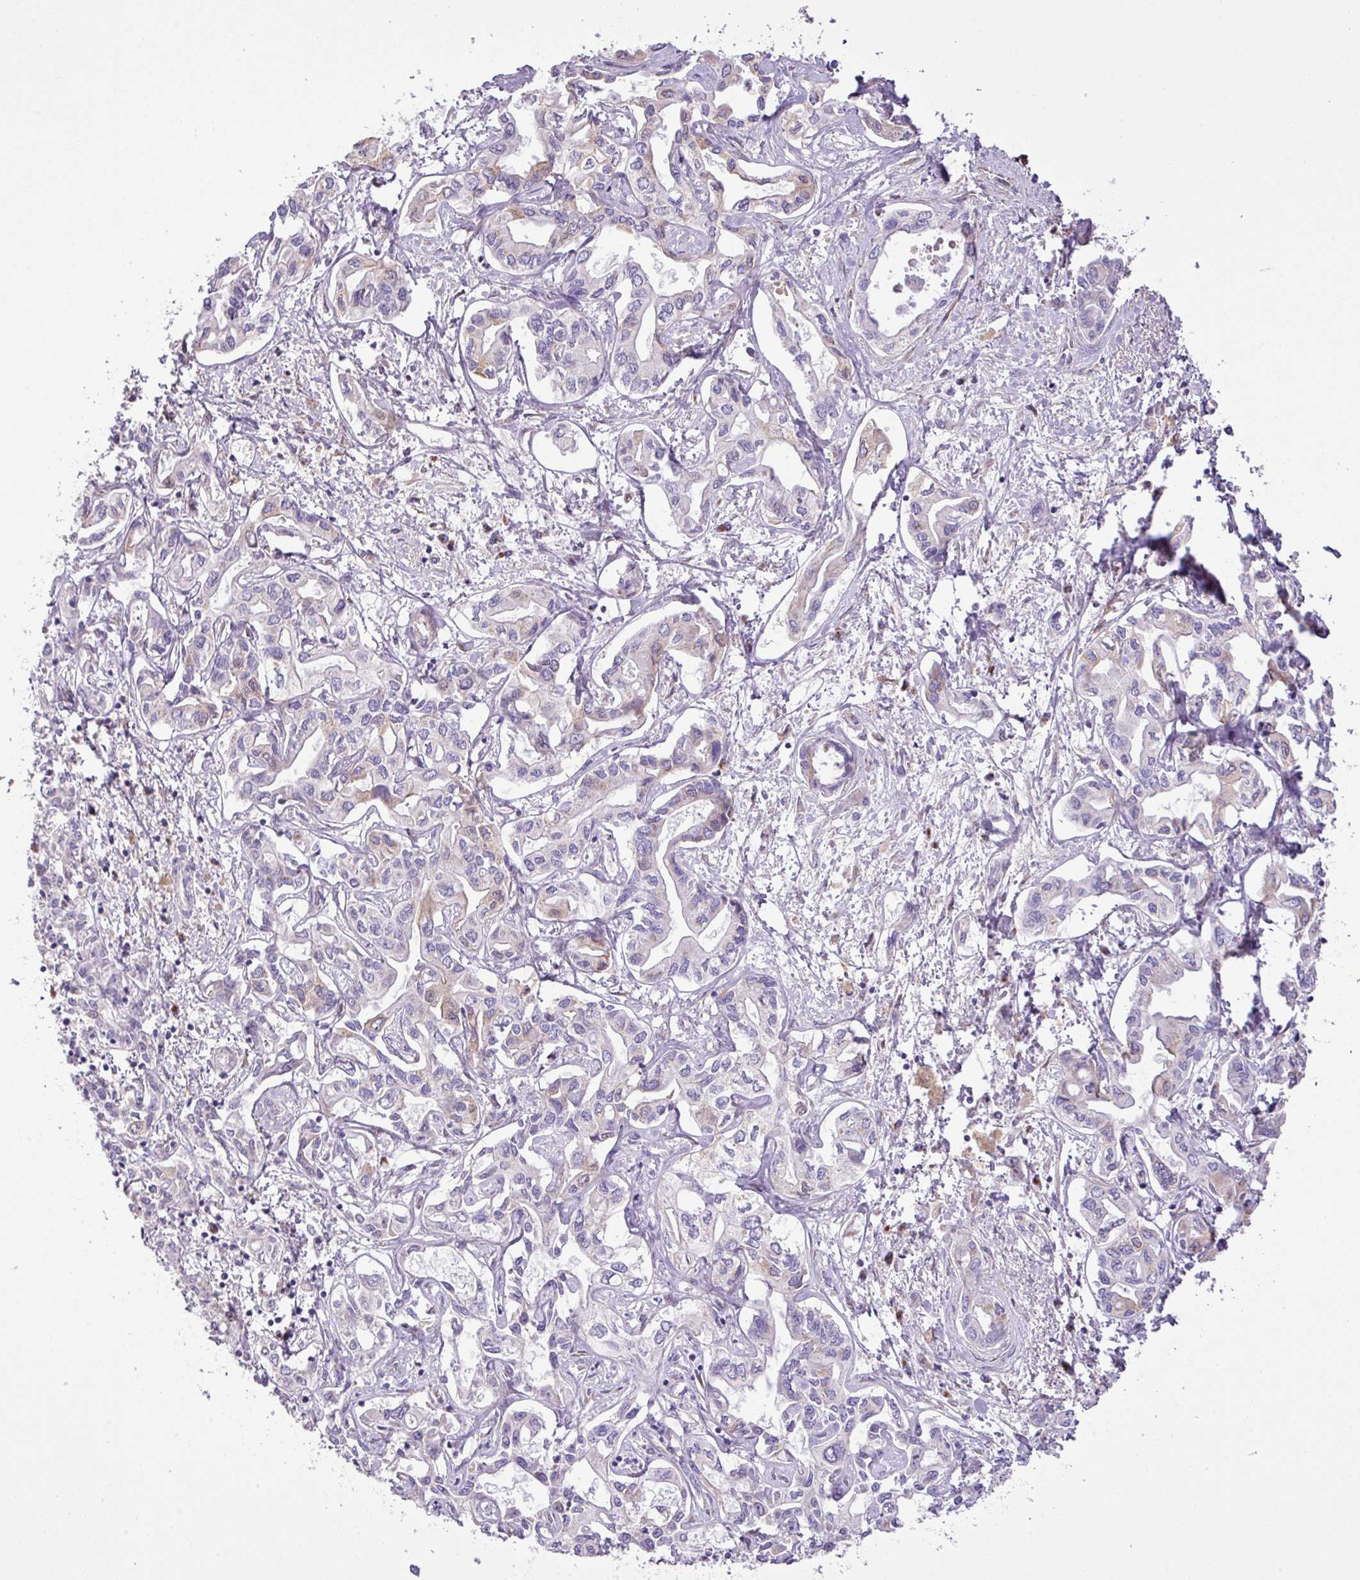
{"staining": {"intensity": "weak", "quantity": "<25%", "location": "cytoplasmic/membranous"}, "tissue": "liver cancer", "cell_type": "Tumor cells", "image_type": "cancer", "snomed": [{"axis": "morphology", "description": "Cholangiocarcinoma"}, {"axis": "topography", "description": "Liver"}], "caption": "This photomicrograph is of liver cancer stained with IHC to label a protein in brown with the nuclei are counter-stained blue. There is no expression in tumor cells.", "gene": "CTXN2", "patient": {"sex": "female", "age": 64}}